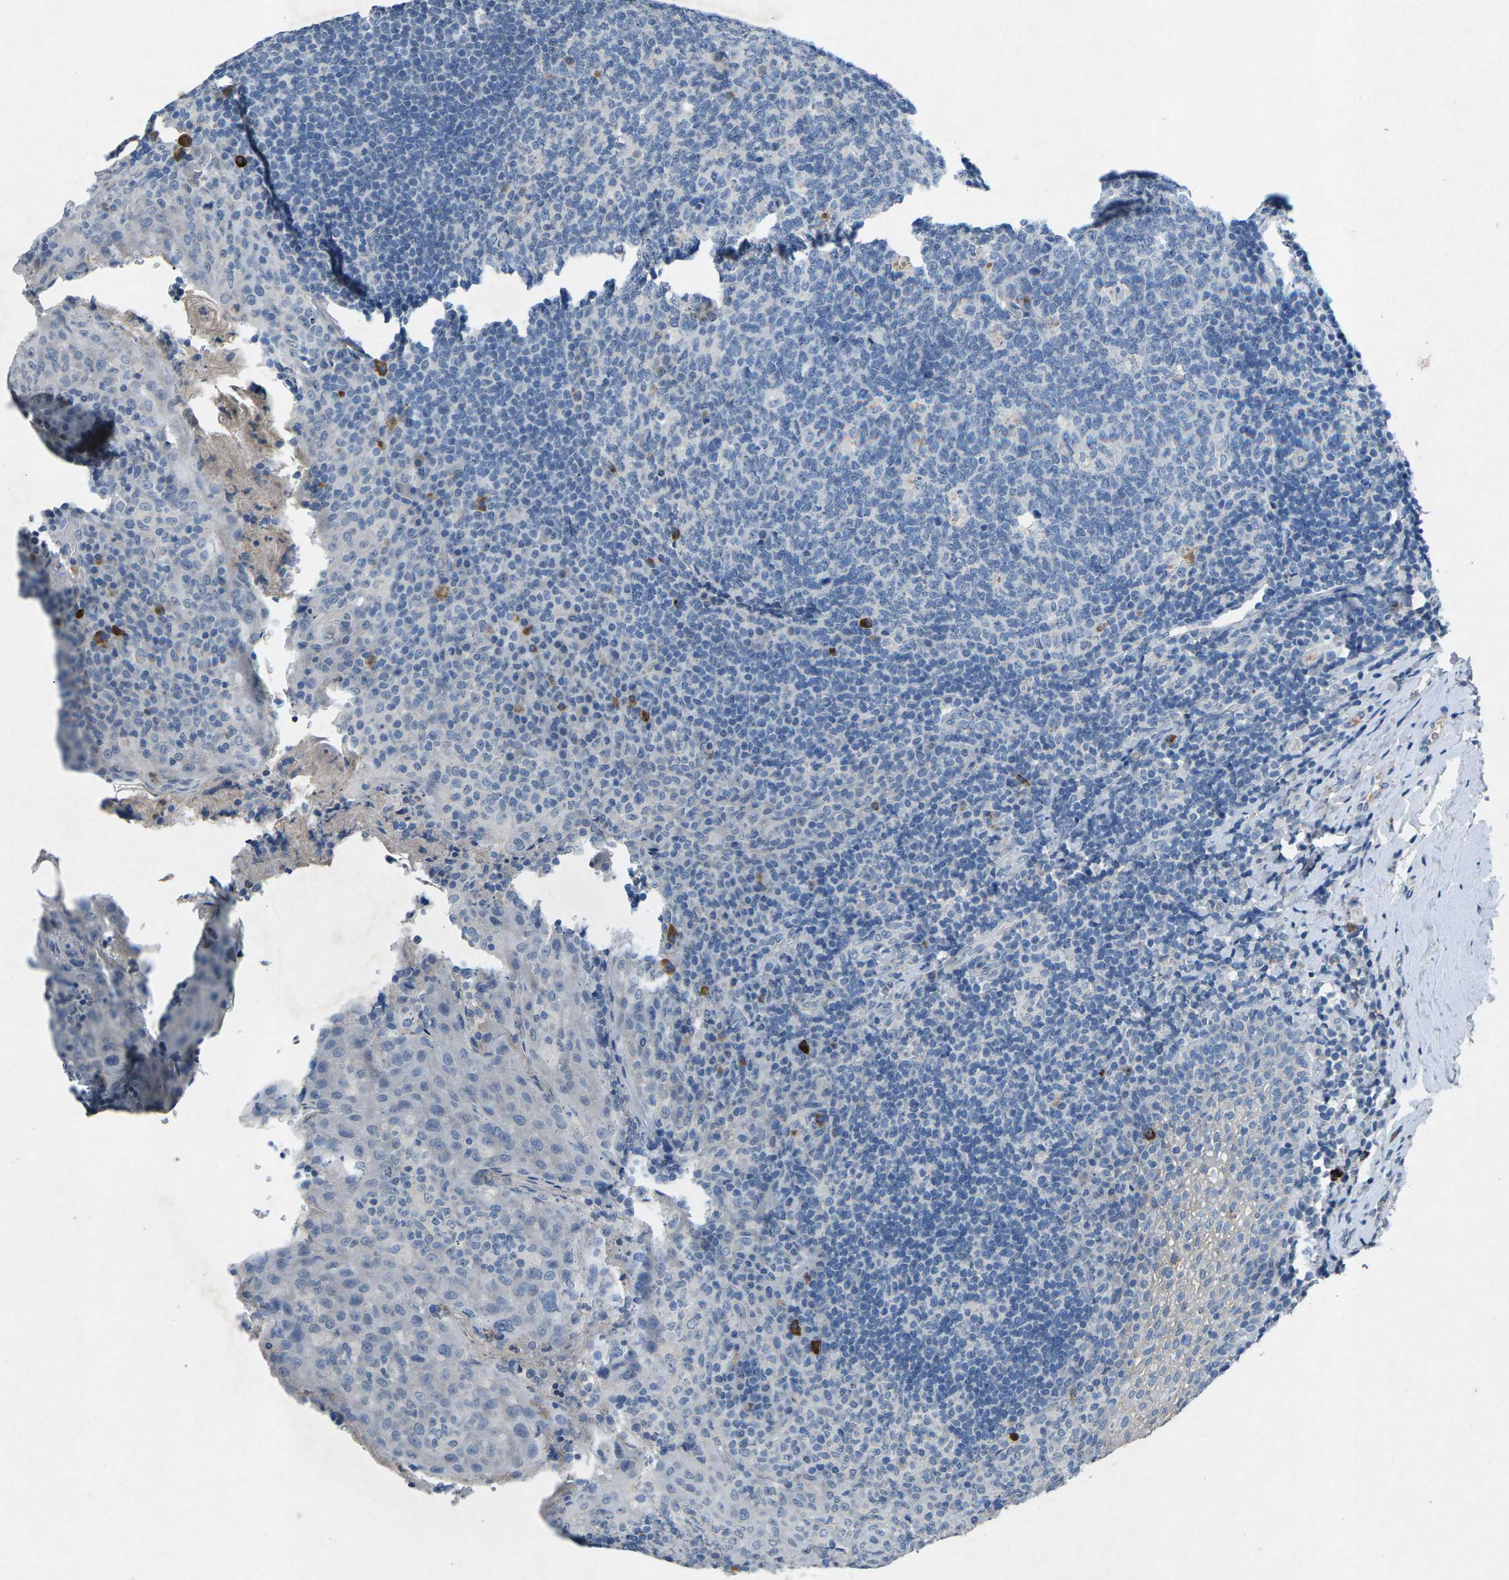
{"staining": {"intensity": "negative", "quantity": "none", "location": "none"}, "tissue": "tonsil", "cell_type": "Germinal center cells", "image_type": "normal", "snomed": [{"axis": "morphology", "description": "Normal tissue, NOS"}, {"axis": "topography", "description": "Tonsil"}], "caption": "The micrograph displays no staining of germinal center cells in benign tonsil.", "gene": "PLG", "patient": {"sex": "male", "age": 17}}